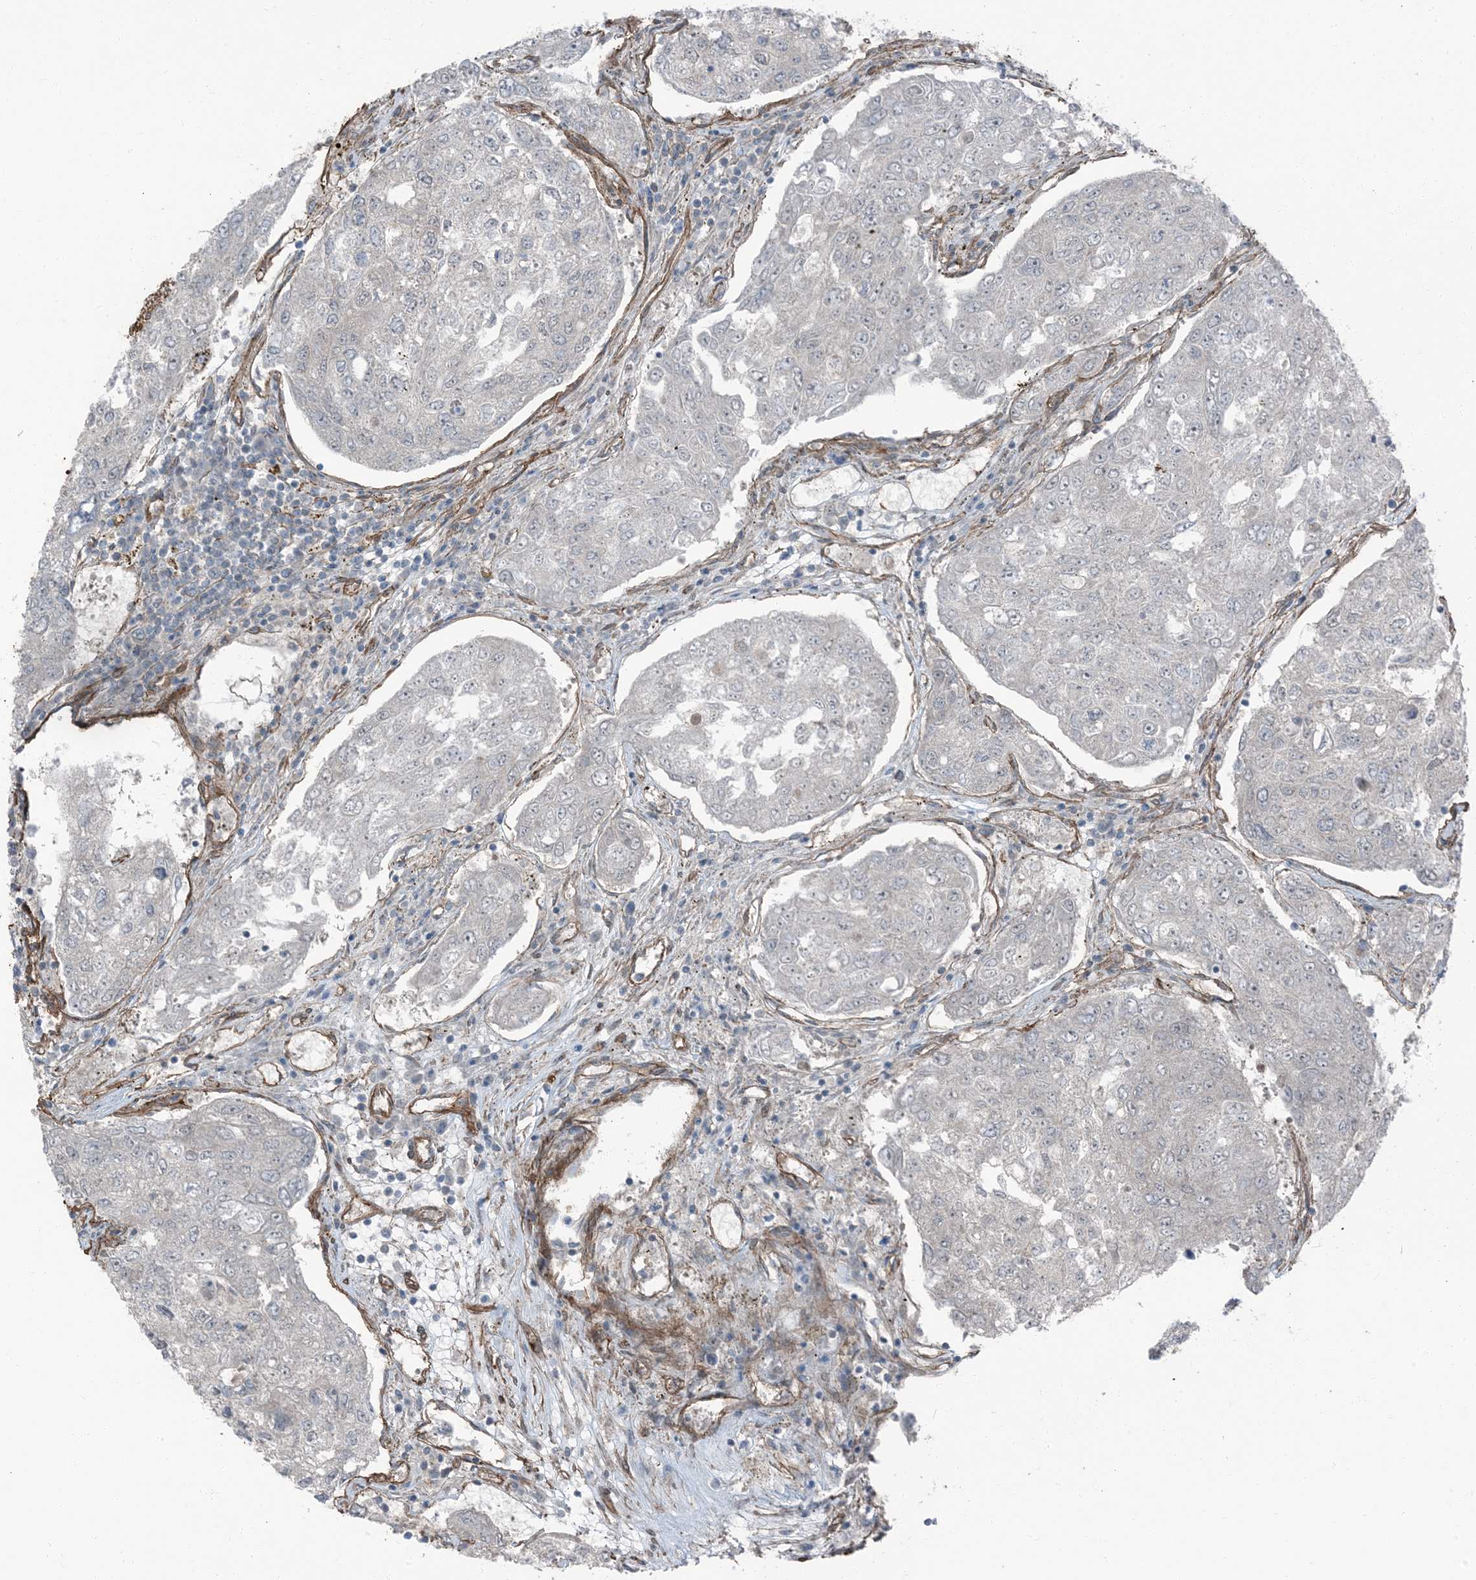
{"staining": {"intensity": "weak", "quantity": "<25%", "location": "cytoplasmic/membranous"}, "tissue": "urothelial cancer", "cell_type": "Tumor cells", "image_type": "cancer", "snomed": [{"axis": "morphology", "description": "Urothelial carcinoma, High grade"}, {"axis": "topography", "description": "Lymph node"}, {"axis": "topography", "description": "Urinary bladder"}], "caption": "Immunohistochemistry (IHC) photomicrograph of neoplastic tissue: urothelial cancer stained with DAB exhibits no significant protein expression in tumor cells.", "gene": "ZFP90", "patient": {"sex": "male", "age": 51}}